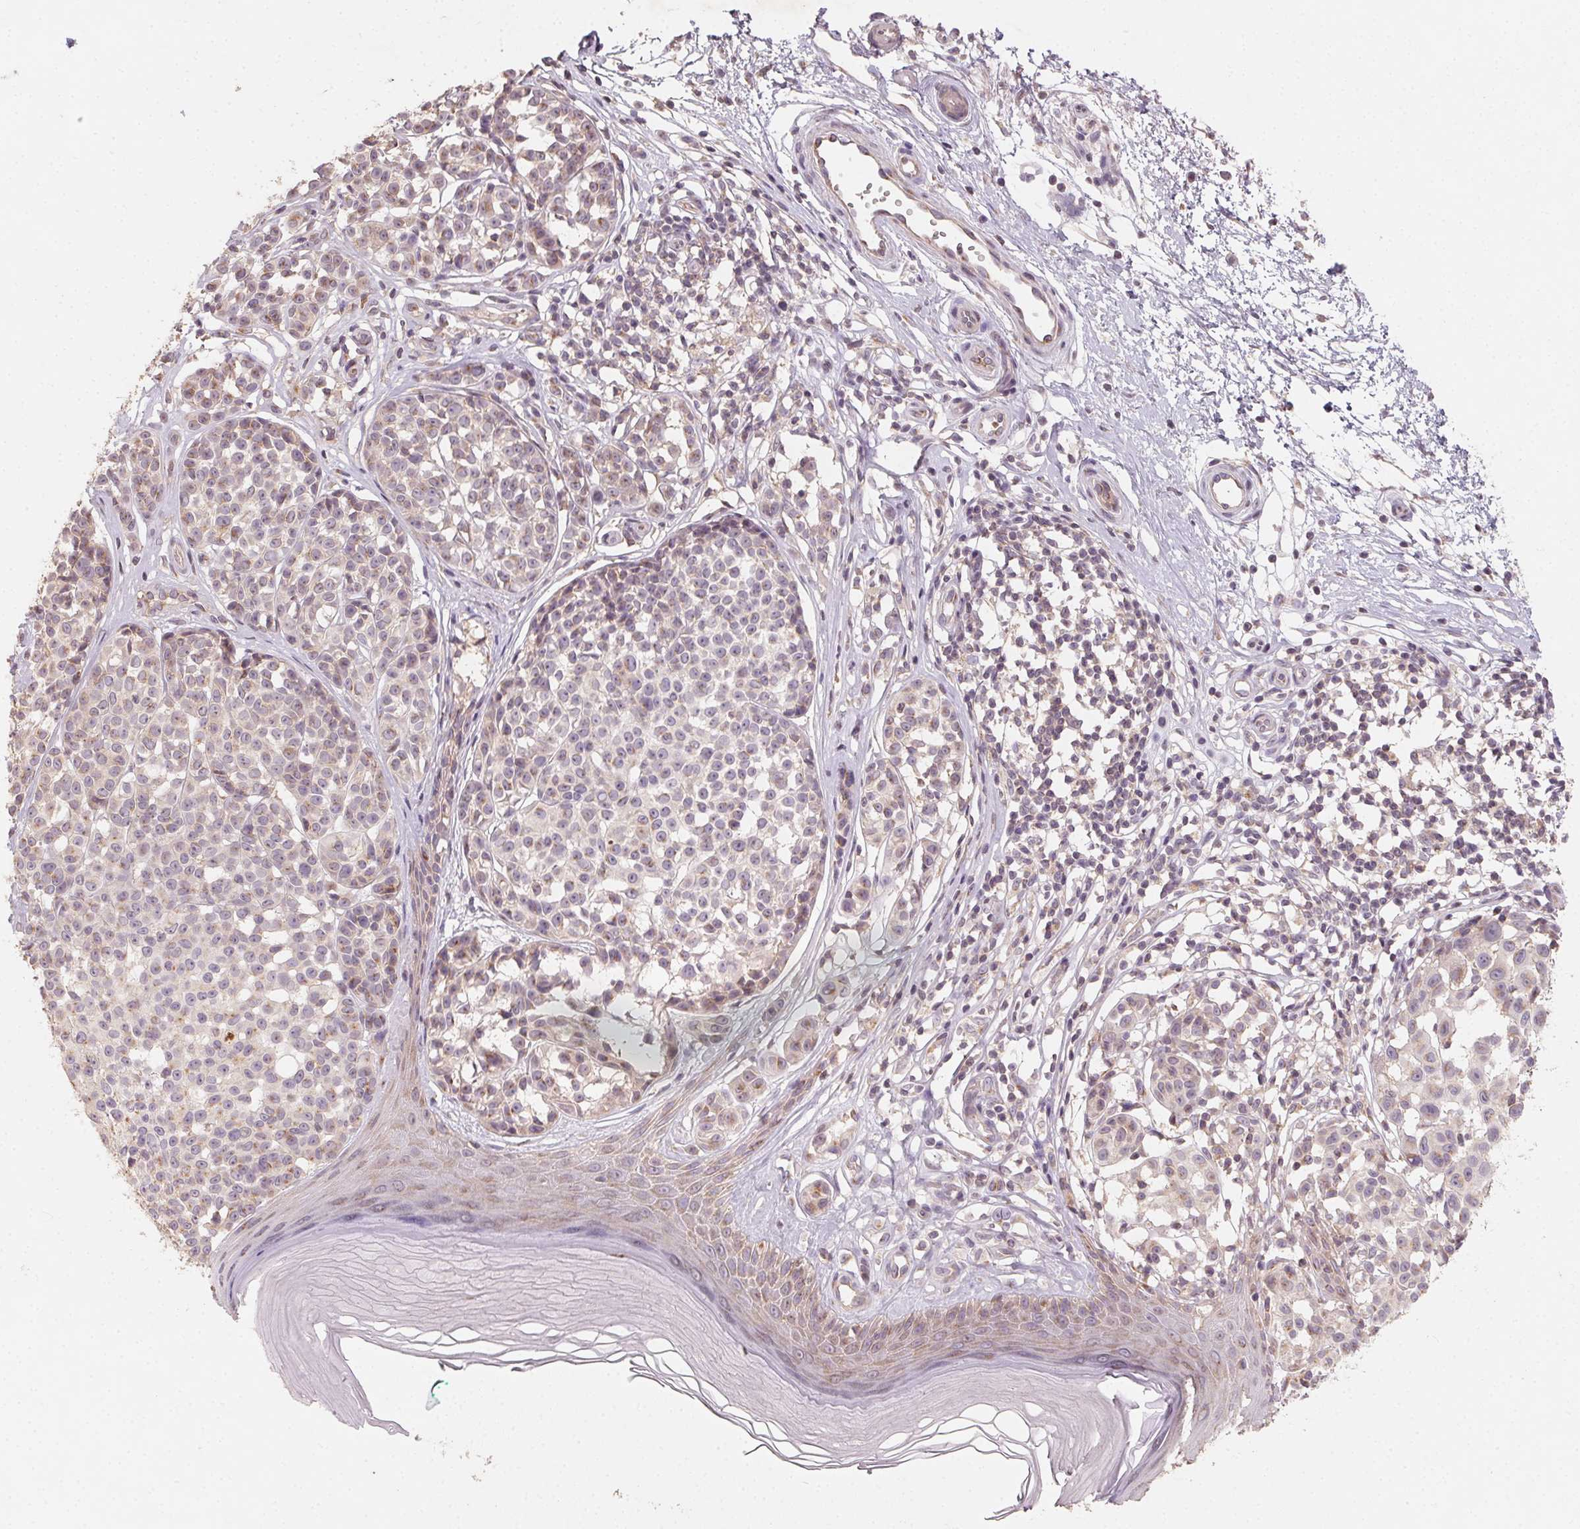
{"staining": {"intensity": "weak", "quantity": "25%-75%", "location": "cytoplasmic/membranous"}, "tissue": "melanoma", "cell_type": "Tumor cells", "image_type": "cancer", "snomed": [{"axis": "morphology", "description": "Malignant melanoma, NOS"}, {"axis": "topography", "description": "Skin"}], "caption": "Immunohistochemical staining of melanoma displays low levels of weak cytoplasmic/membranous expression in approximately 25%-75% of tumor cells.", "gene": "AP1S1", "patient": {"sex": "female", "age": 90}}